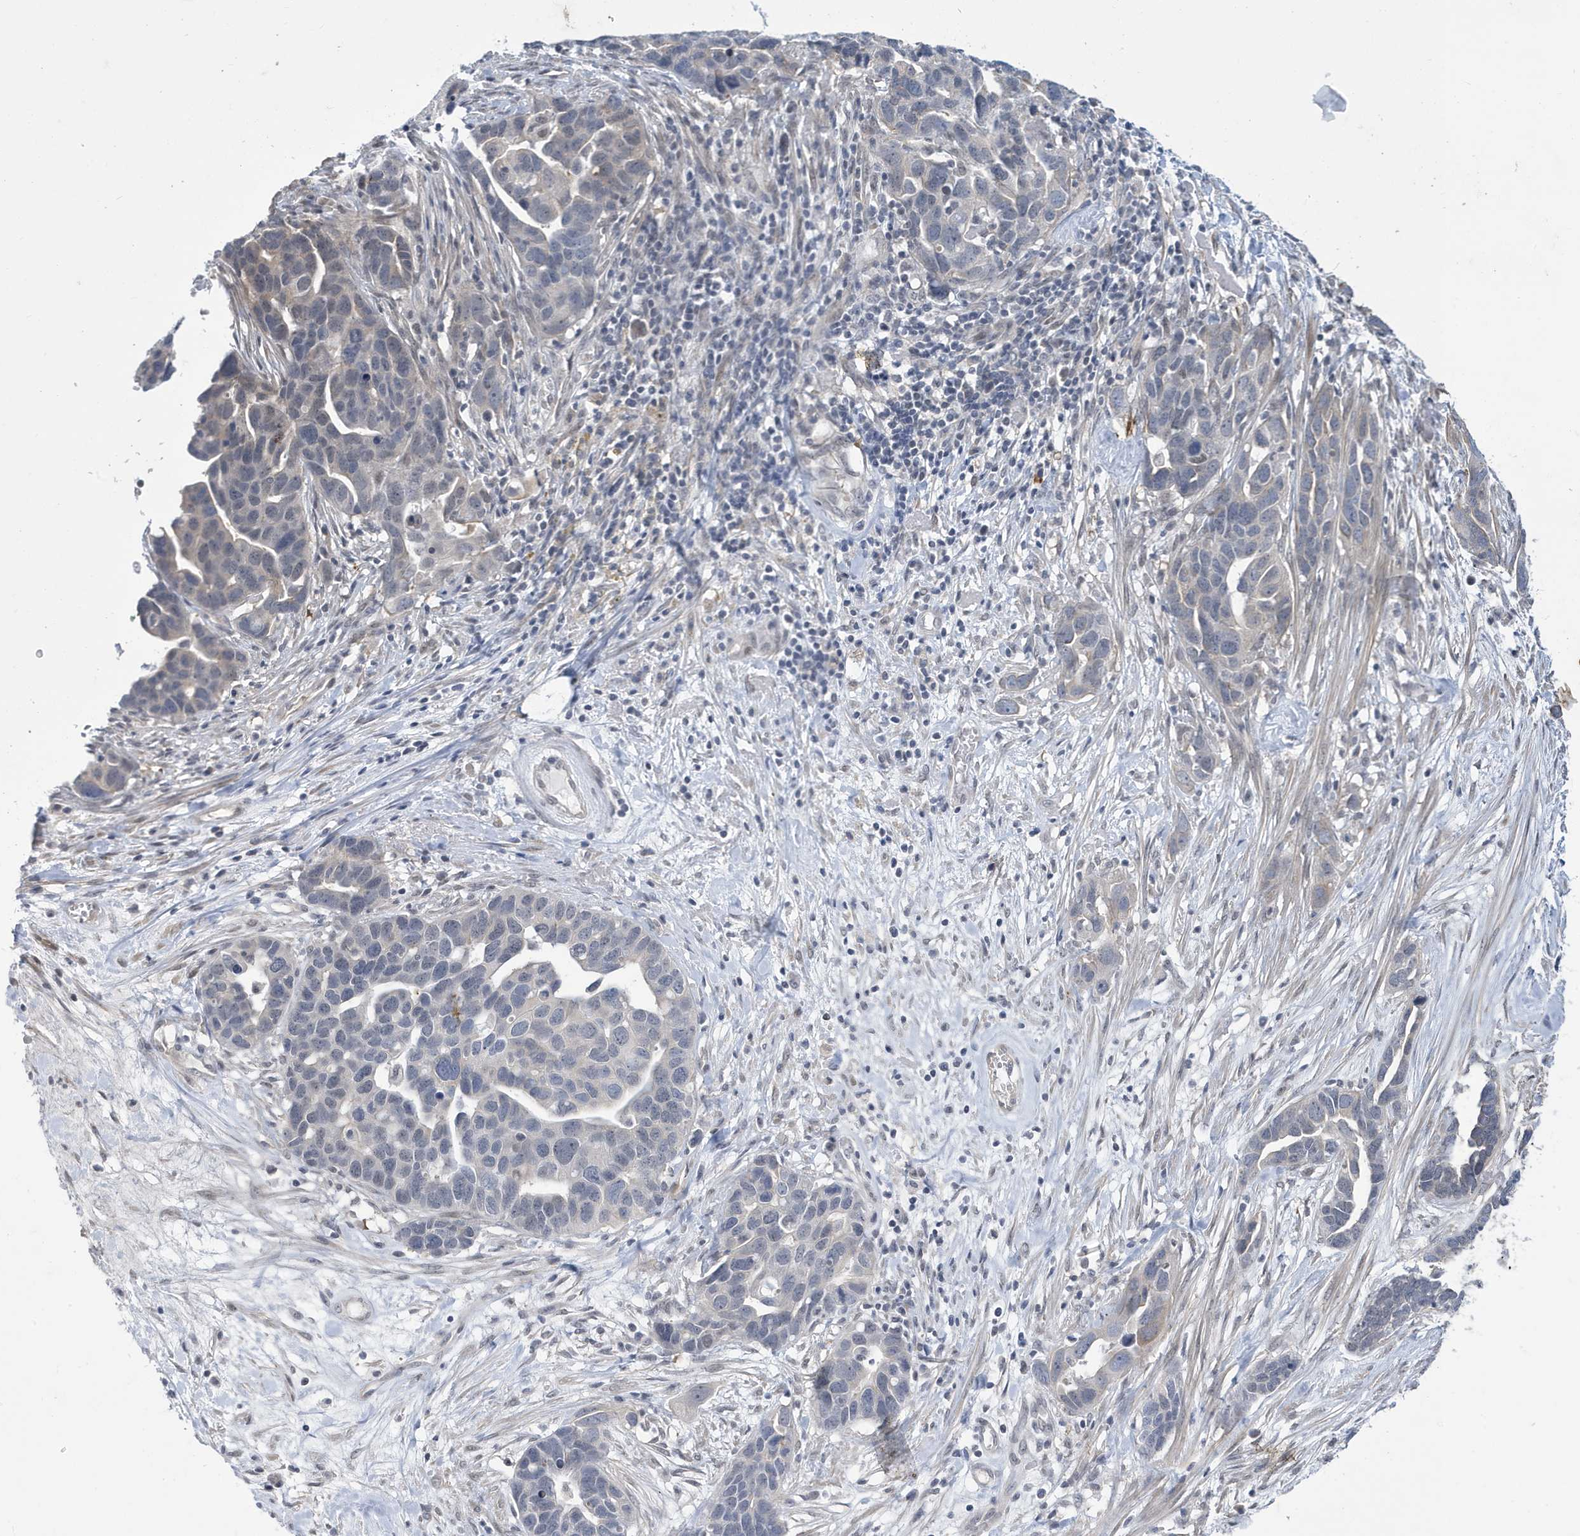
{"staining": {"intensity": "negative", "quantity": "none", "location": "none"}, "tissue": "ovarian cancer", "cell_type": "Tumor cells", "image_type": "cancer", "snomed": [{"axis": "morphology", "description": "Cystadenocarcinoma, serous, NOS"}, {"axis": "topography", "description": "Ovary"}], "caption": "Immunohistochemical staining of human ovarian cancer (serous cystadenocarcinoma) demonstrates no significant positivity in tumor cells.", "gene": "ZNF654", "patient": {"sex": "female", "age": 54}}